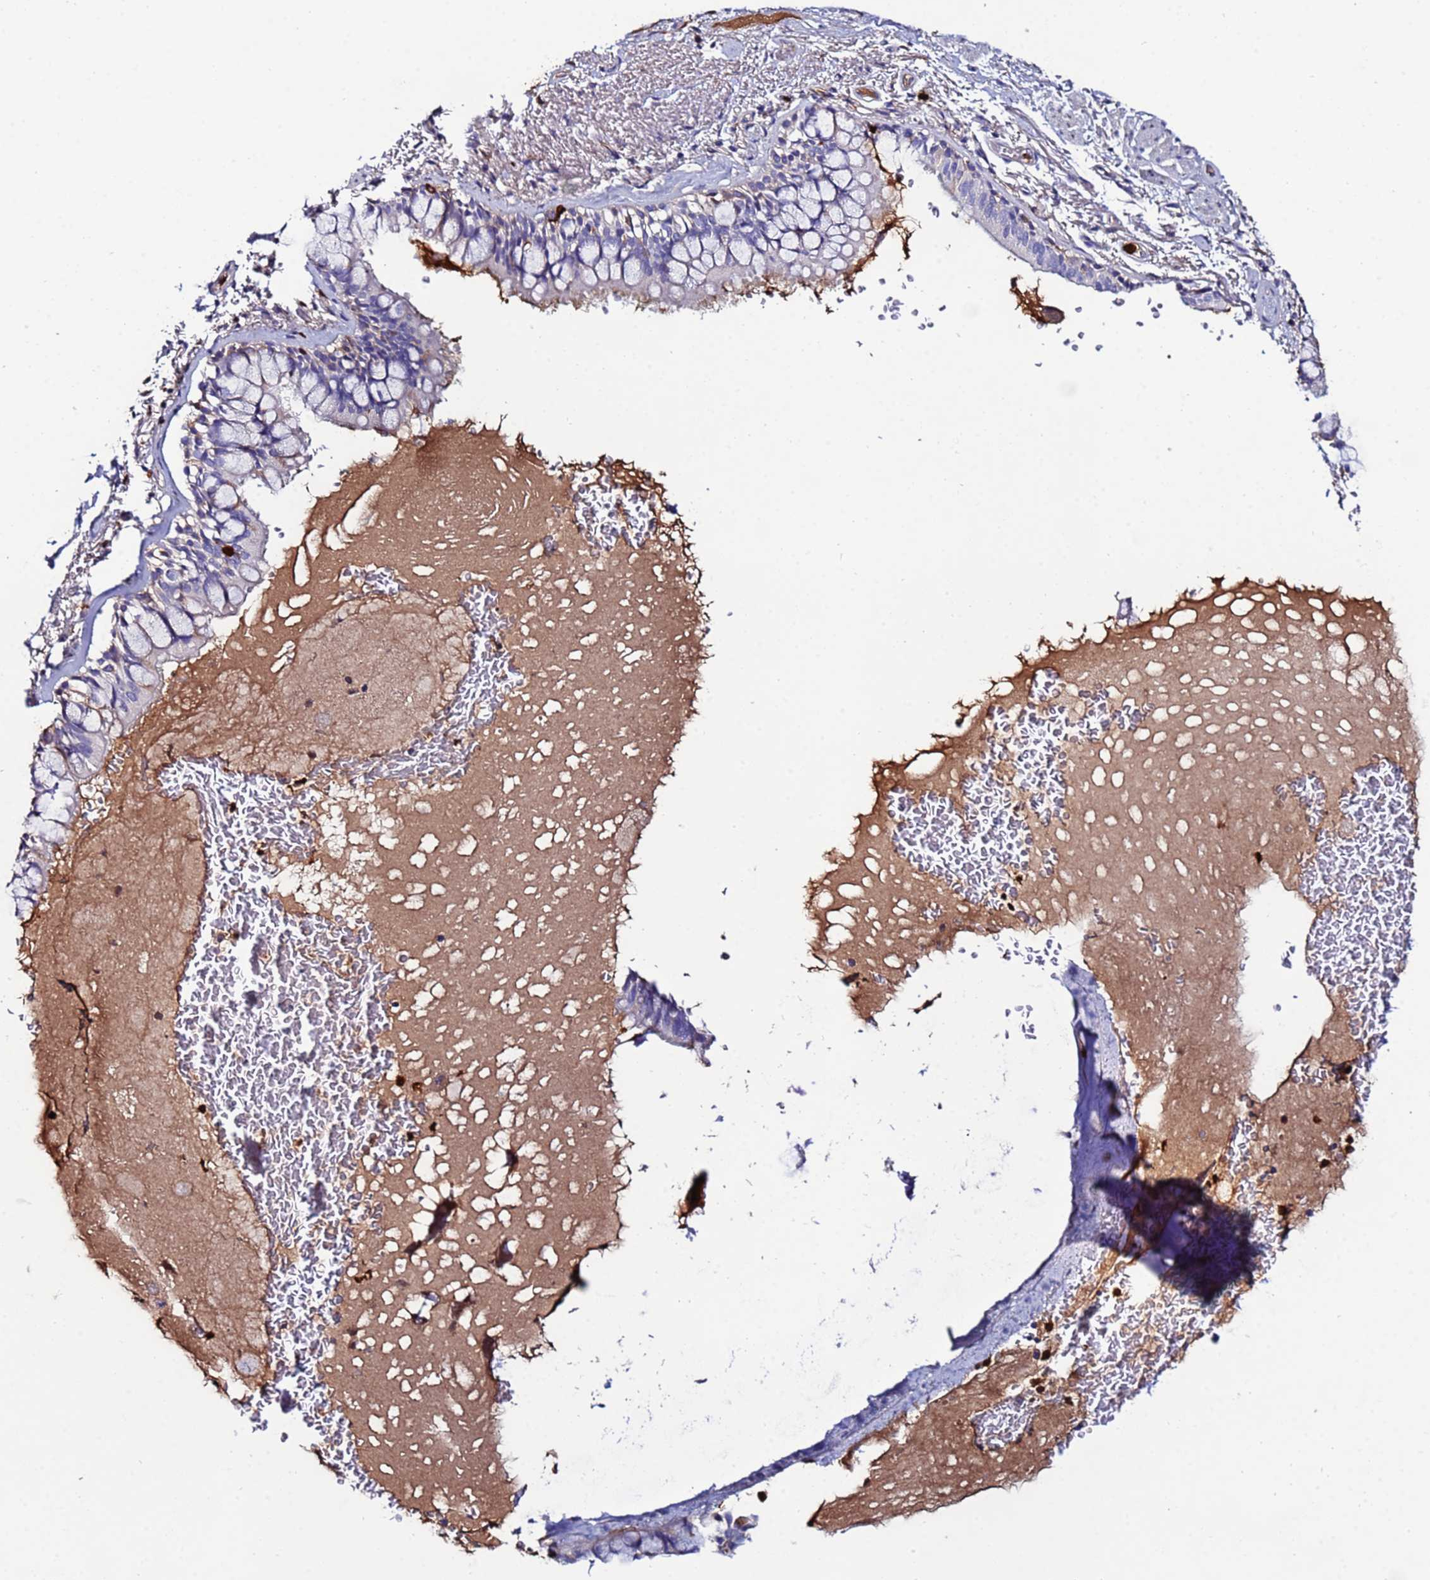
{"staining": {"intensity": "negative", "quantity": "none", "location": "none"}, "tissue": "bronchus", "cell_type": "Respiratory epithelial cells", "image_type": "normal", "snomed": [{"axis": "morphology", "description": "Normal tissue, NOS"}, {"axis": "topography", "description": "Bronchus"}], "caption": "High magnification brightfield microscopy of benign bronchus stained with DAB (brown) and counterstained with hematoxylin (blue): respiratory epithelial cells show no significant positivity. Brightfield microscopy of immunohistochemistry (IHC) stained with DAB (3,3'-diaminobenzidine) (brown) and hematoxylin (blue), captured at high magnification.", "gene": "TUBAL3", "patient": {"sex": "male", "age": 70}}